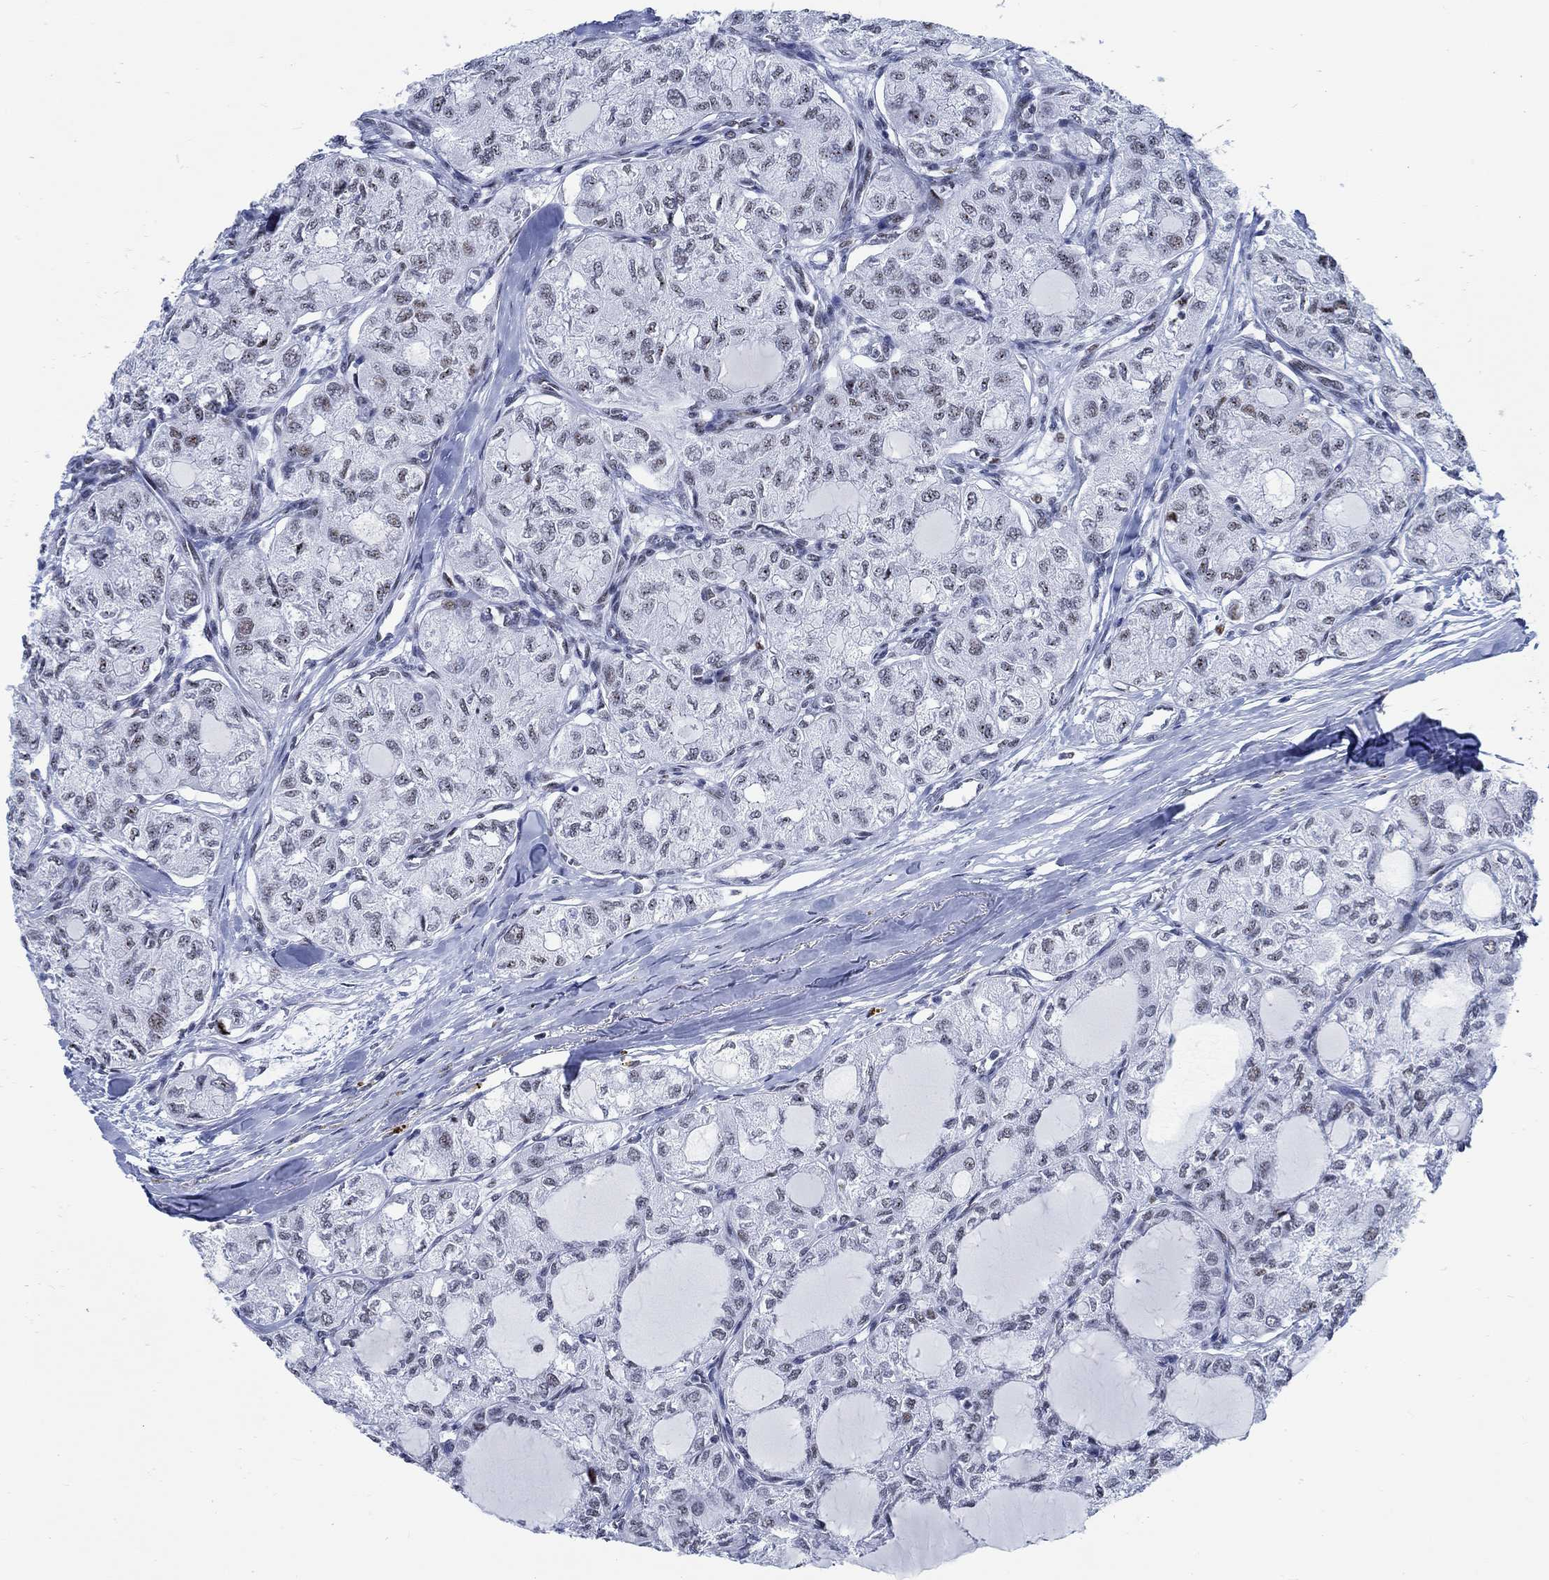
{"staining": {"intensity": "weak", "quantity": "<25%", "location": "nuclear"}, "tissue": "thyroid cancer", "cell_type": "Tumor cells", "image_type": "cancer", "snomed": [{"axis": "morphology", "description": "Follicular adenoma carcinoma, NOS"}, {"axis": "topography", "description": "Thyroid gland"}], "caption": "High power microscopy micrograph of an immunohistochemistry photomicrograph of thyroid cancer, revealing no significant expression in tumor cells. The staining is performed using DAB brown chromogen with nuclei counter-stained in using hematoxylin.", "gene": "DLK1", "patient": {"sex": "male", "age": 75}}